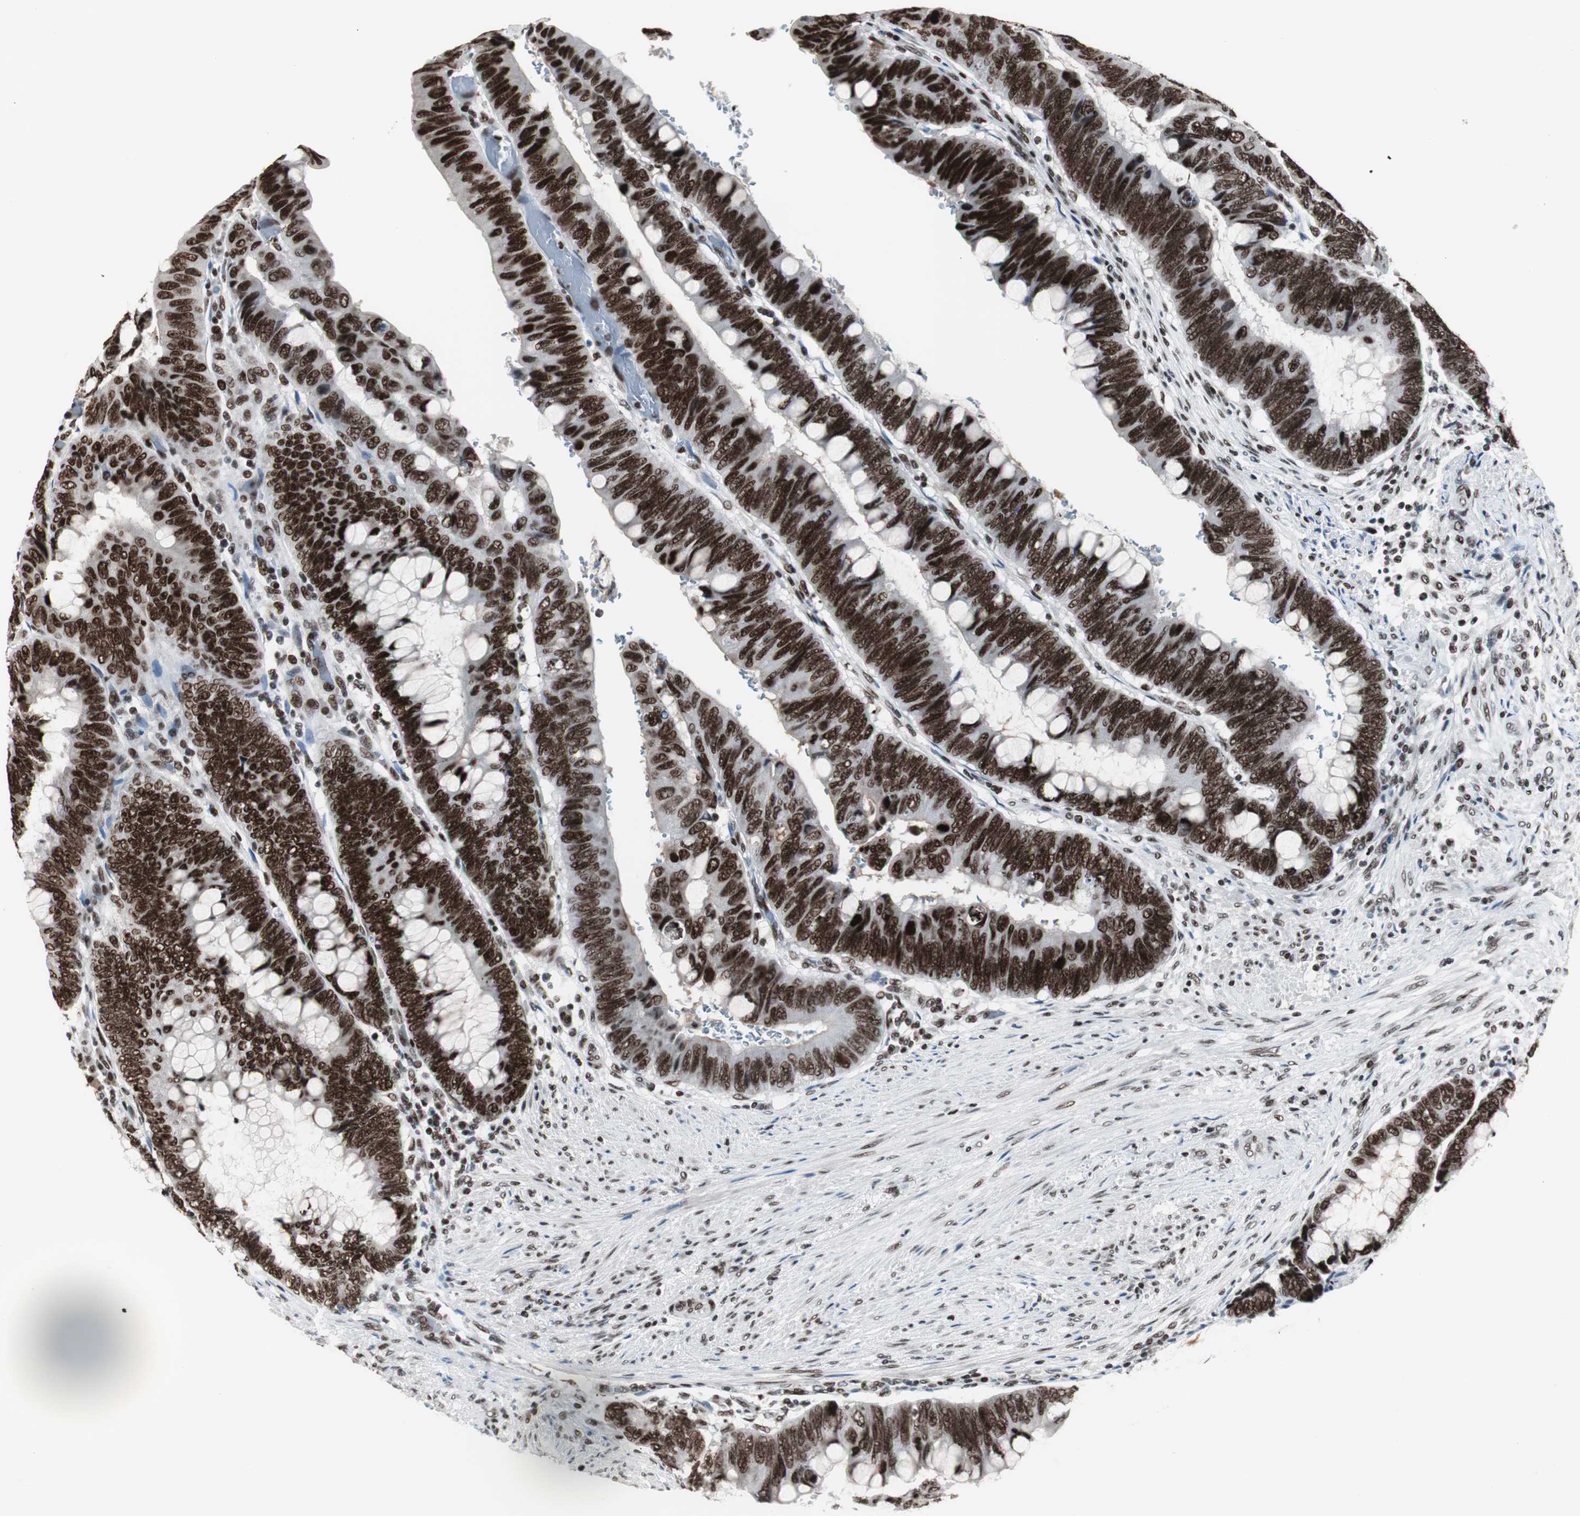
{"staining": {"intensity": "strong", "quantity": ">75%", "location": "nuclear"}, "tissue": "colorectal cancer", "cell_type": "Tumor cells", "image_type": "cancer", "snomed": [{"axis": "morphology", "description": "Normal tissue, NOS"}, {"axis": "morphology", "description": "Adenocarcinoma, NOS"}, {"axis": "topography", "description": "Rectum"}], "caption": "This is an image of immunohistochemistry staining of colorectal cancer, which shows strong staining in the nuclear of tumor cells.", "gene": "XRCC1", "patient": {"sex": "male", "age": 92}}